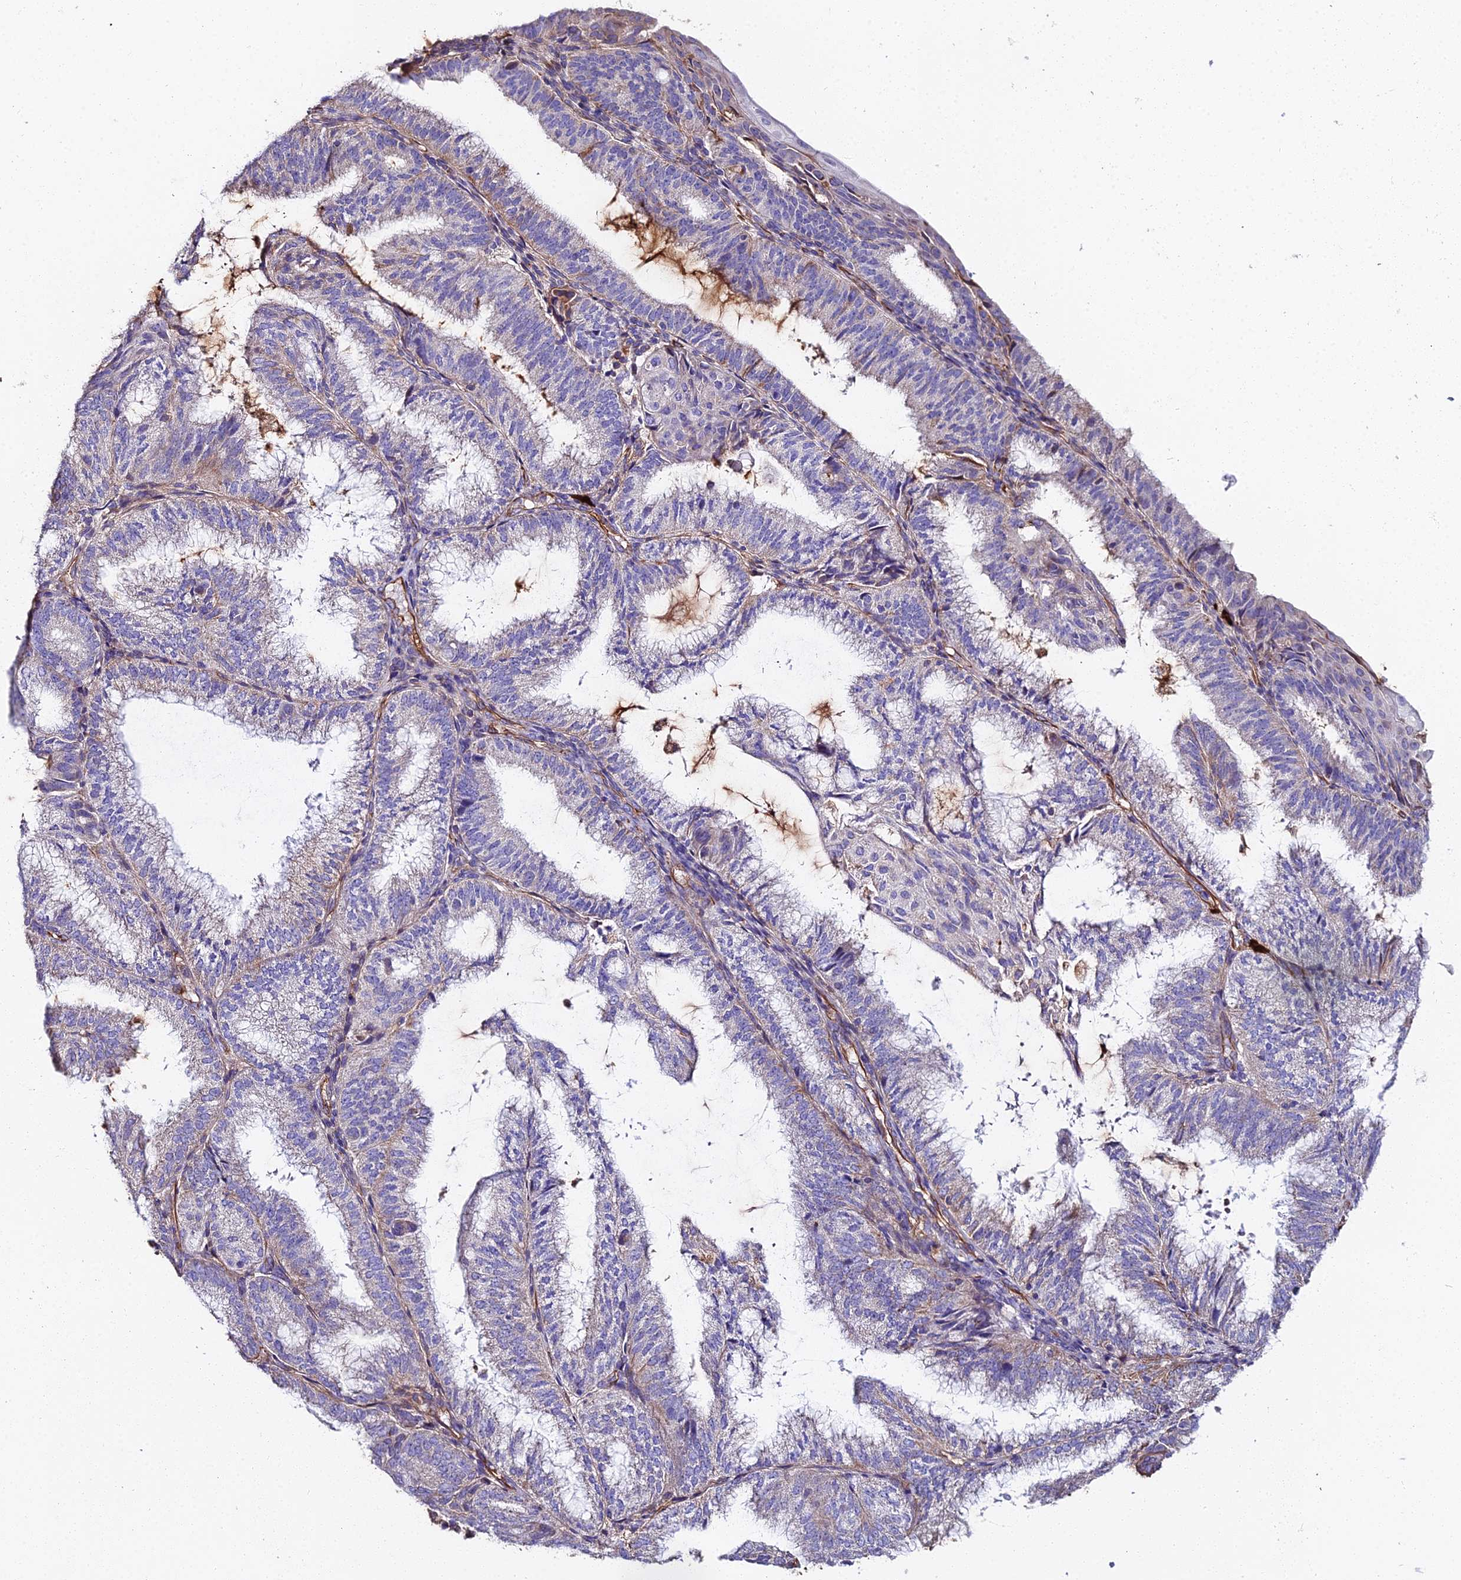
{"staining": {"intensity": "weak", "quantity": "<25%", "location": "cytoplasmic/membranous"}, "tissue": "endometrial cancer", "cell_type": "Tumor cells", "image_type": "cancer", "snomed": [{"axis": "morphology", "description": "Adenocarcinoma, NOS"}, {"axis": "topography", "description": "Endometrium"}], "caption": "An immunohistochemistry image of endometrial adenocarcinoma is shown. There is no staining in tumor cells of endometrial adenocarcinoma.", "gene": "BEX4", "patient": {"sex": "female", "age": 49}}